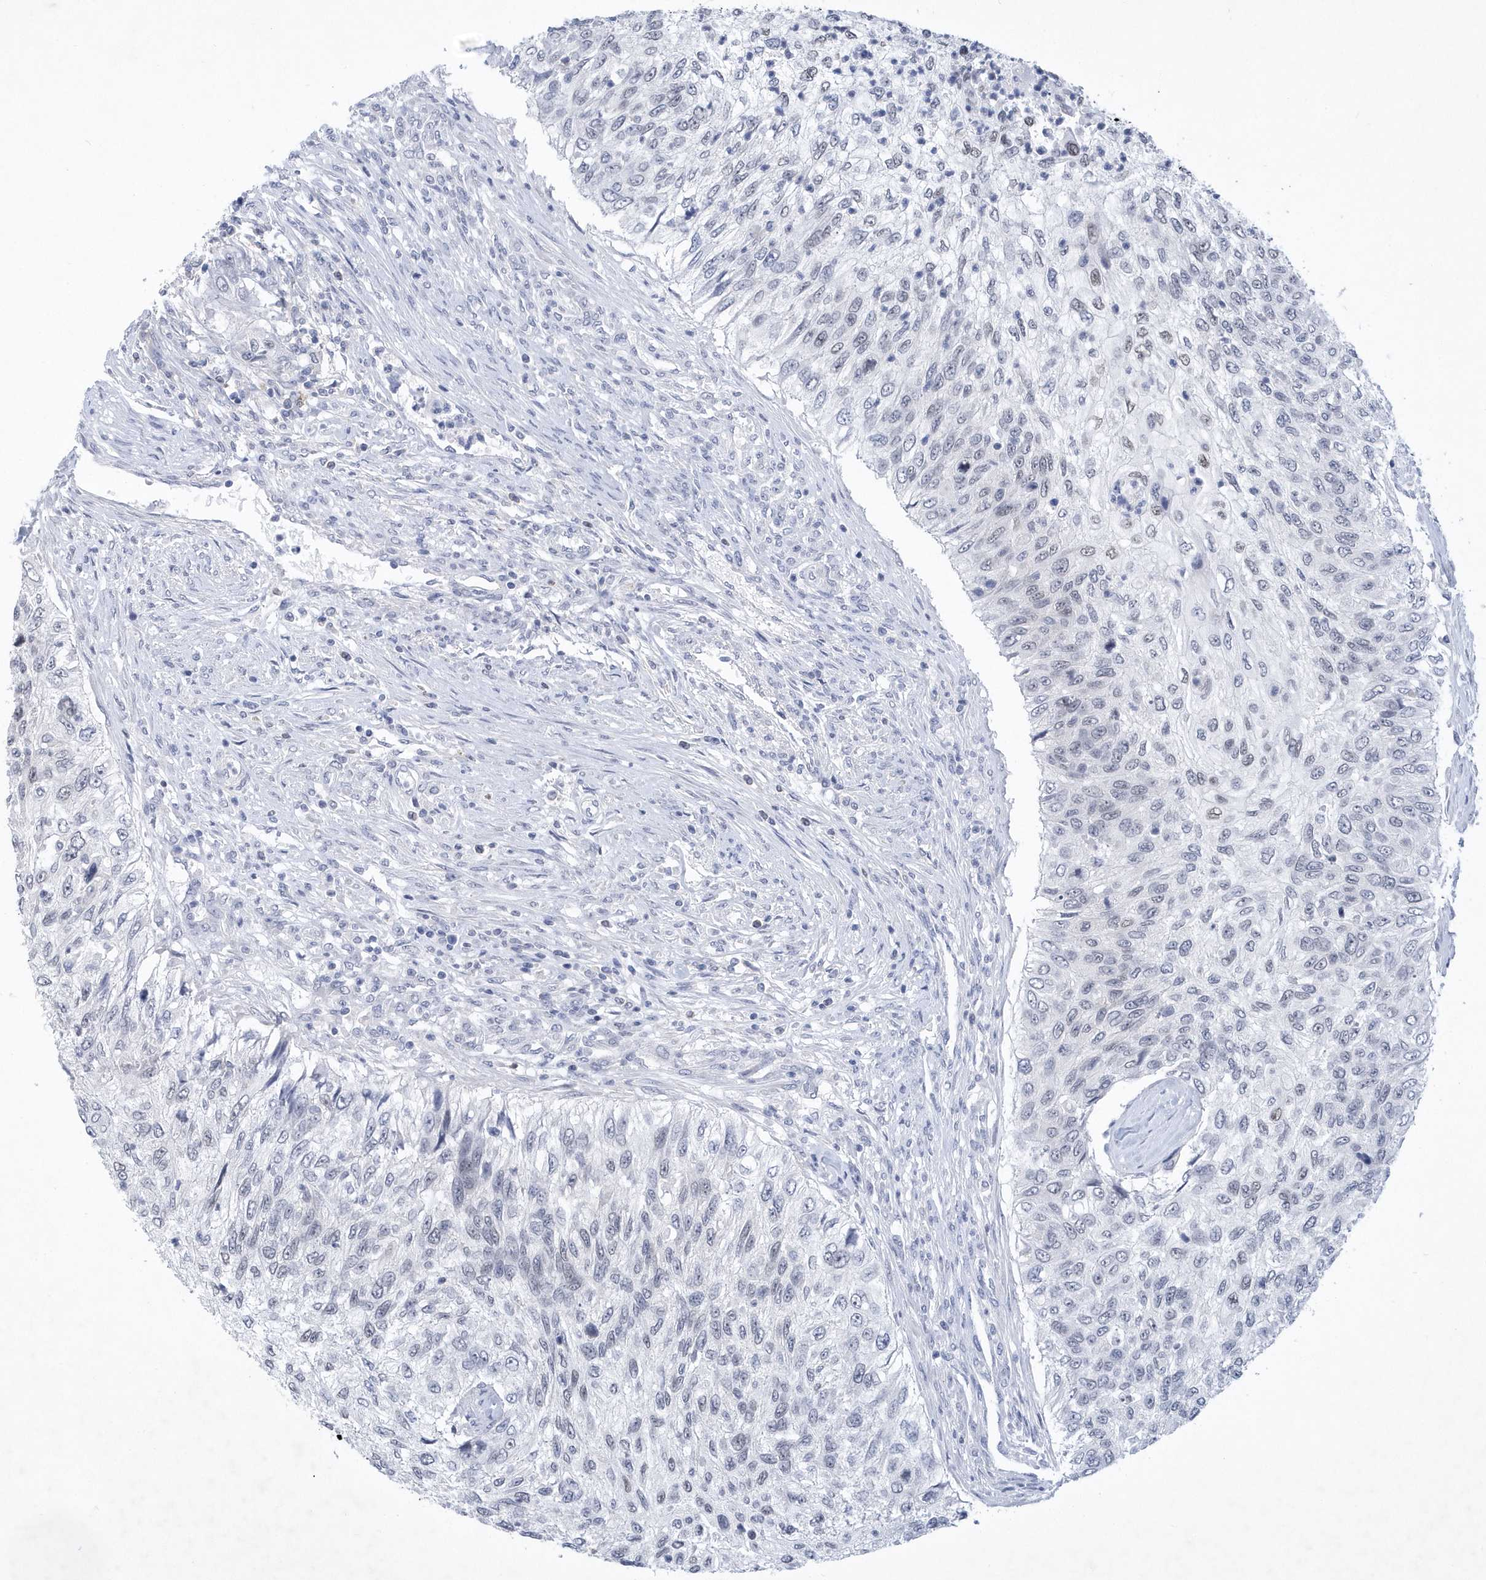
{"staining": {"intensity": "weak", "quantity": "<25%", "location": "nuclear"}, "tissue": "urothelial cancer", "cell_type": "Tumor cells", "image_type": "cancer", "snomed": [{"axis": "morphology", "description": "Urothelial carcinoma, High grade"}, {"axis": "topography", "description": "Urinary bladder"}], "caption": "An immunohistochemistry photomicrograph of urothelial cancer is shown. There is no staining in tumor cells of urothelial cancer.", "gene": "SRGAP3", "patient": {"sex": "female", "age": 60}}